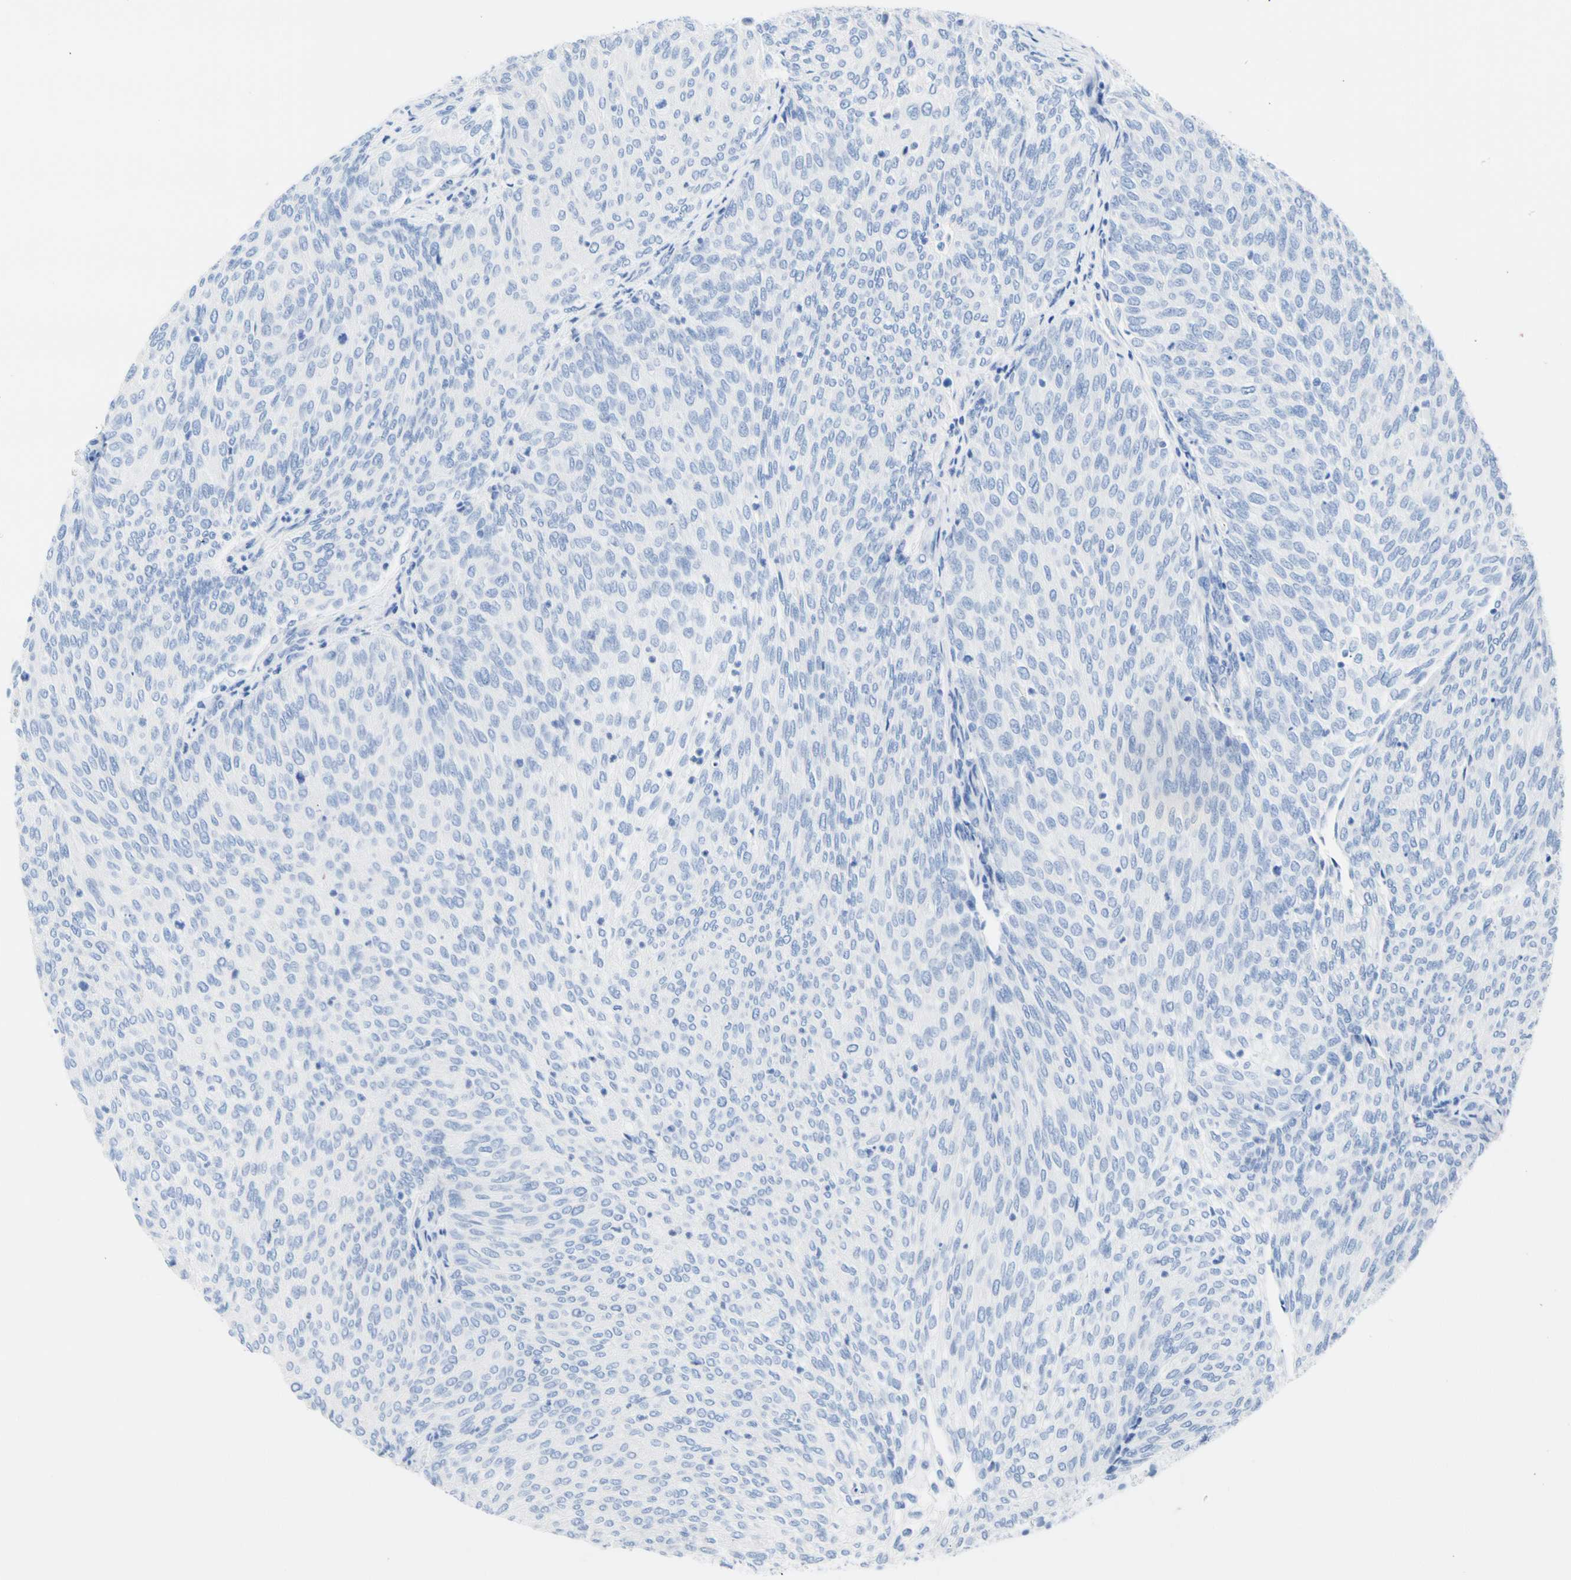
{"staining": {"intensity": "negative", "quantity": "none", "location": "none"}, "tissue": "urothelial cancer", "cell_type": "Tumor cells", "image_type": "cancer", "snomed": [{"axis": "morphology", "description": "Urothelial carcinoma, Low grade"}, {"axis": "topography", "description": "Urinary bladder"}], "caption": "Immunohistochemical staining of human urothelial cancer displays no significant staining in tumor cells.", "gene": "CEL", "patient": {"sex": "female", "age": 79}}